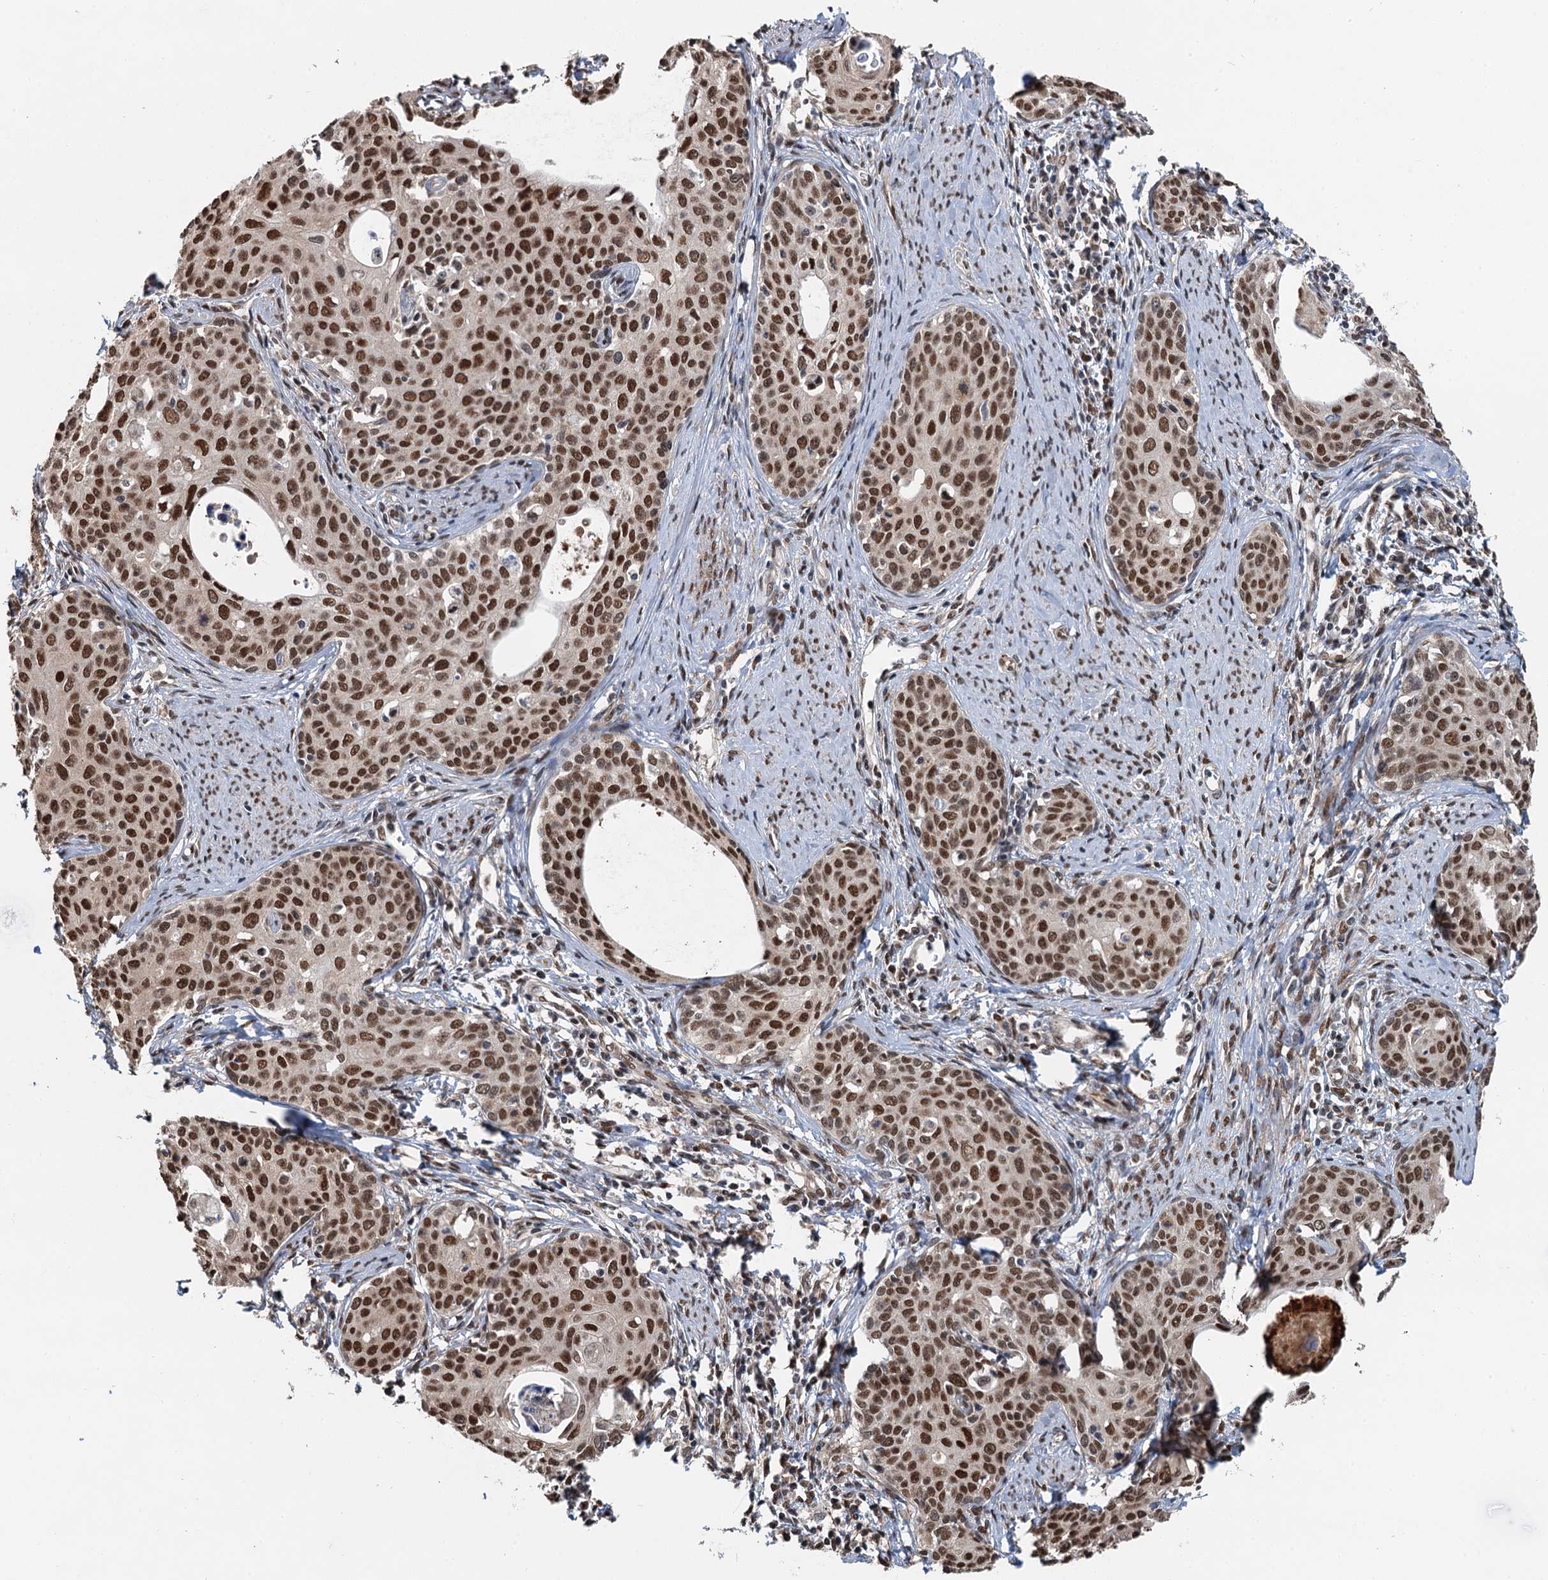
{"staining": {"intensity": "strong", "quantity": ">75%", "location": "nuclear"}, "tissue": "cervical cancer", "cell_type": "Tumor cells", "image_type": "cancer", "snomed": [{"axis": "morphology", "description": "Squamous cell carcinoma, NOS"}, {"axis": "topography", "description": "Cervix"}], "caption": "Immunohistochemical staining of human squamous cell carcinoma (cervical) reveals high levels of strong nuclear positivity in about >75% of tumor cells.", "gene": "CFDP1", "patient": {"sex": "female", "age": 52}}